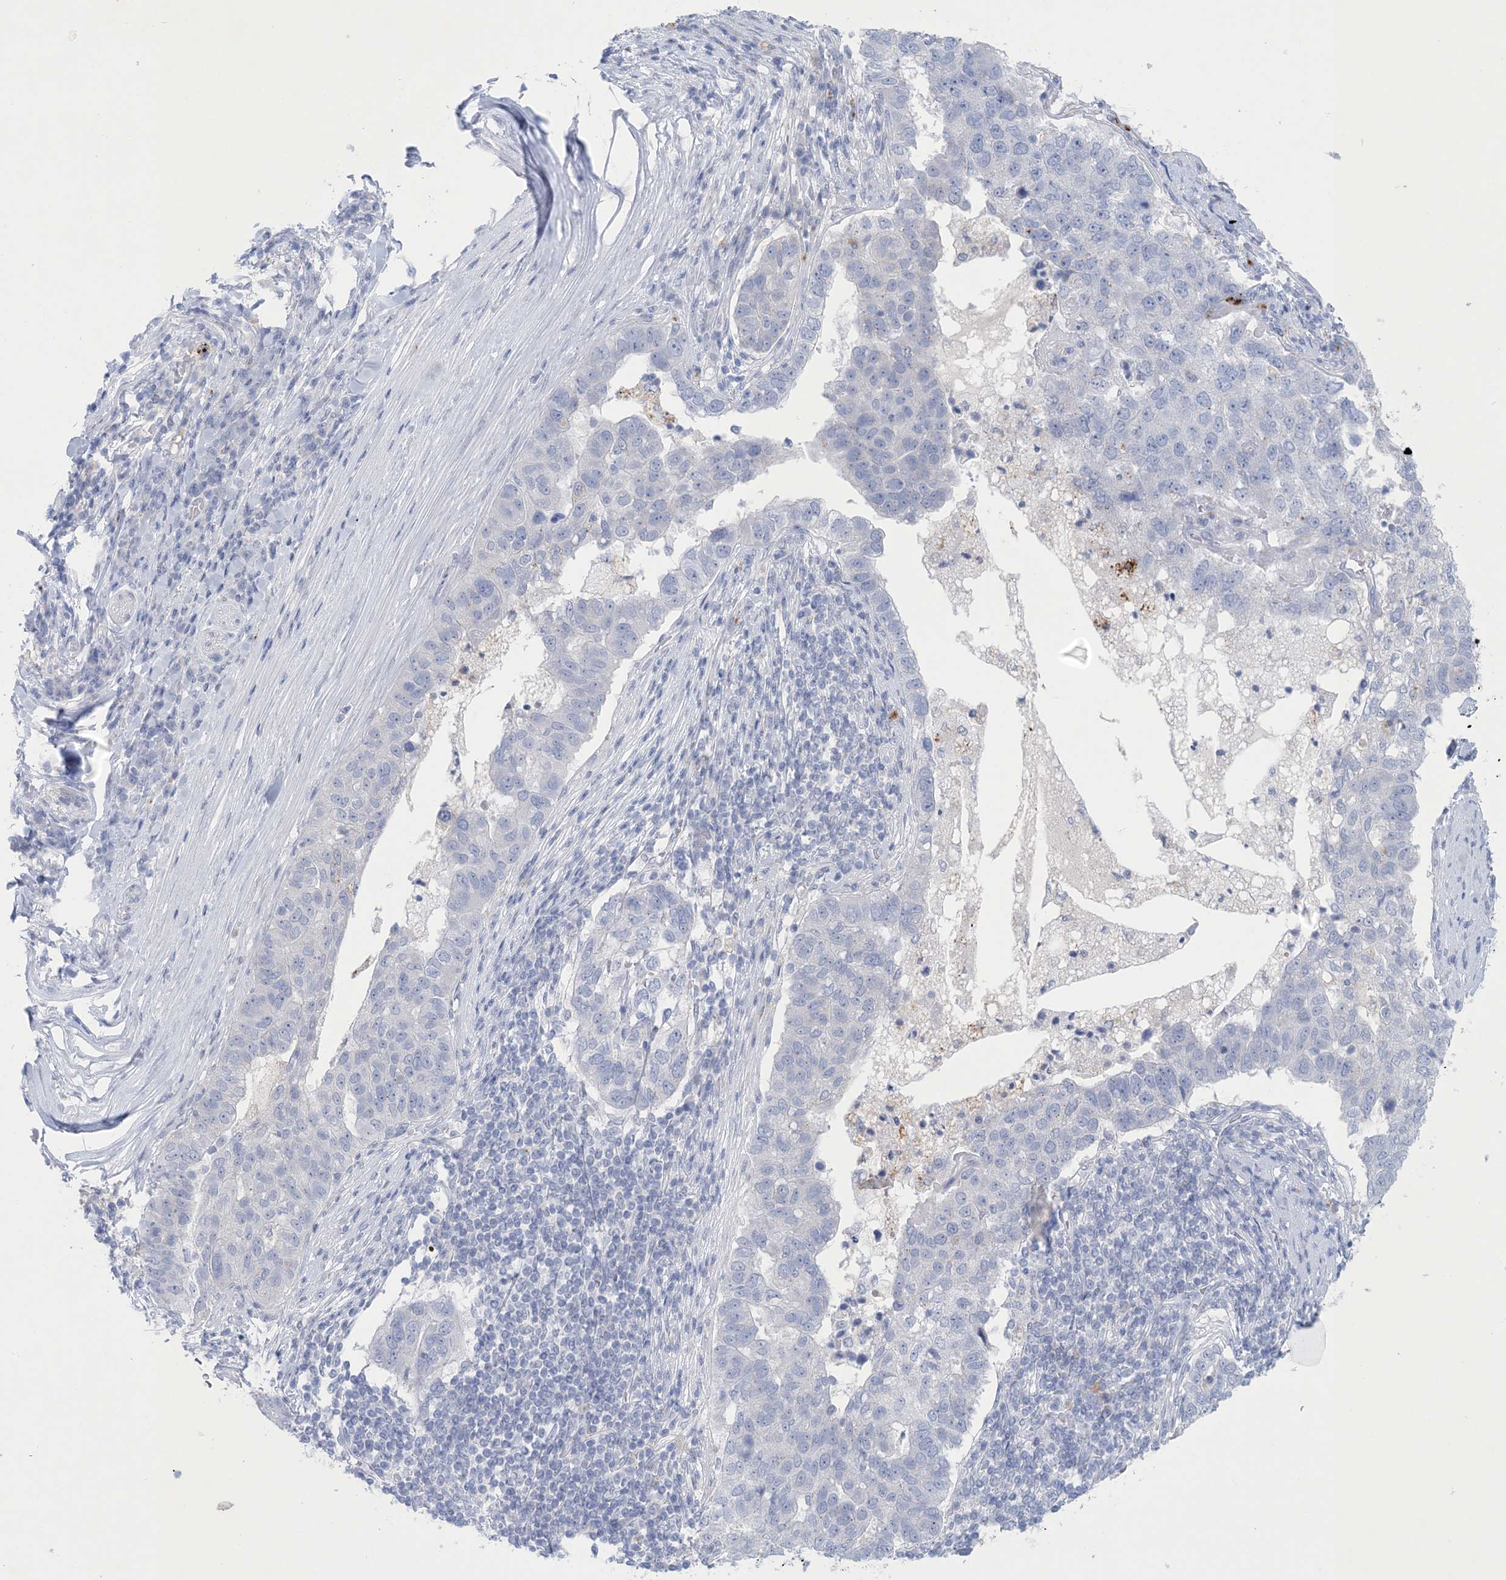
{"staining": {"intensity": "negative", "quantity": "none", "location": "none"}, "tissue": "pancreatic cancer", "cell_type": "Tumor cells", "image_type": "cancer", "snomed": [{"axis": "morphology", "description": "Adenocarcinoma, NOS"}, {"axis": "topography", "description": "Pancreas"}], "caption": "Immunohistochemical staining of human pancreatic cancer displays no significant positivity in tumor cells.", "gene": "GABRG1", "patient": {"sex": "female", "age": 61}}